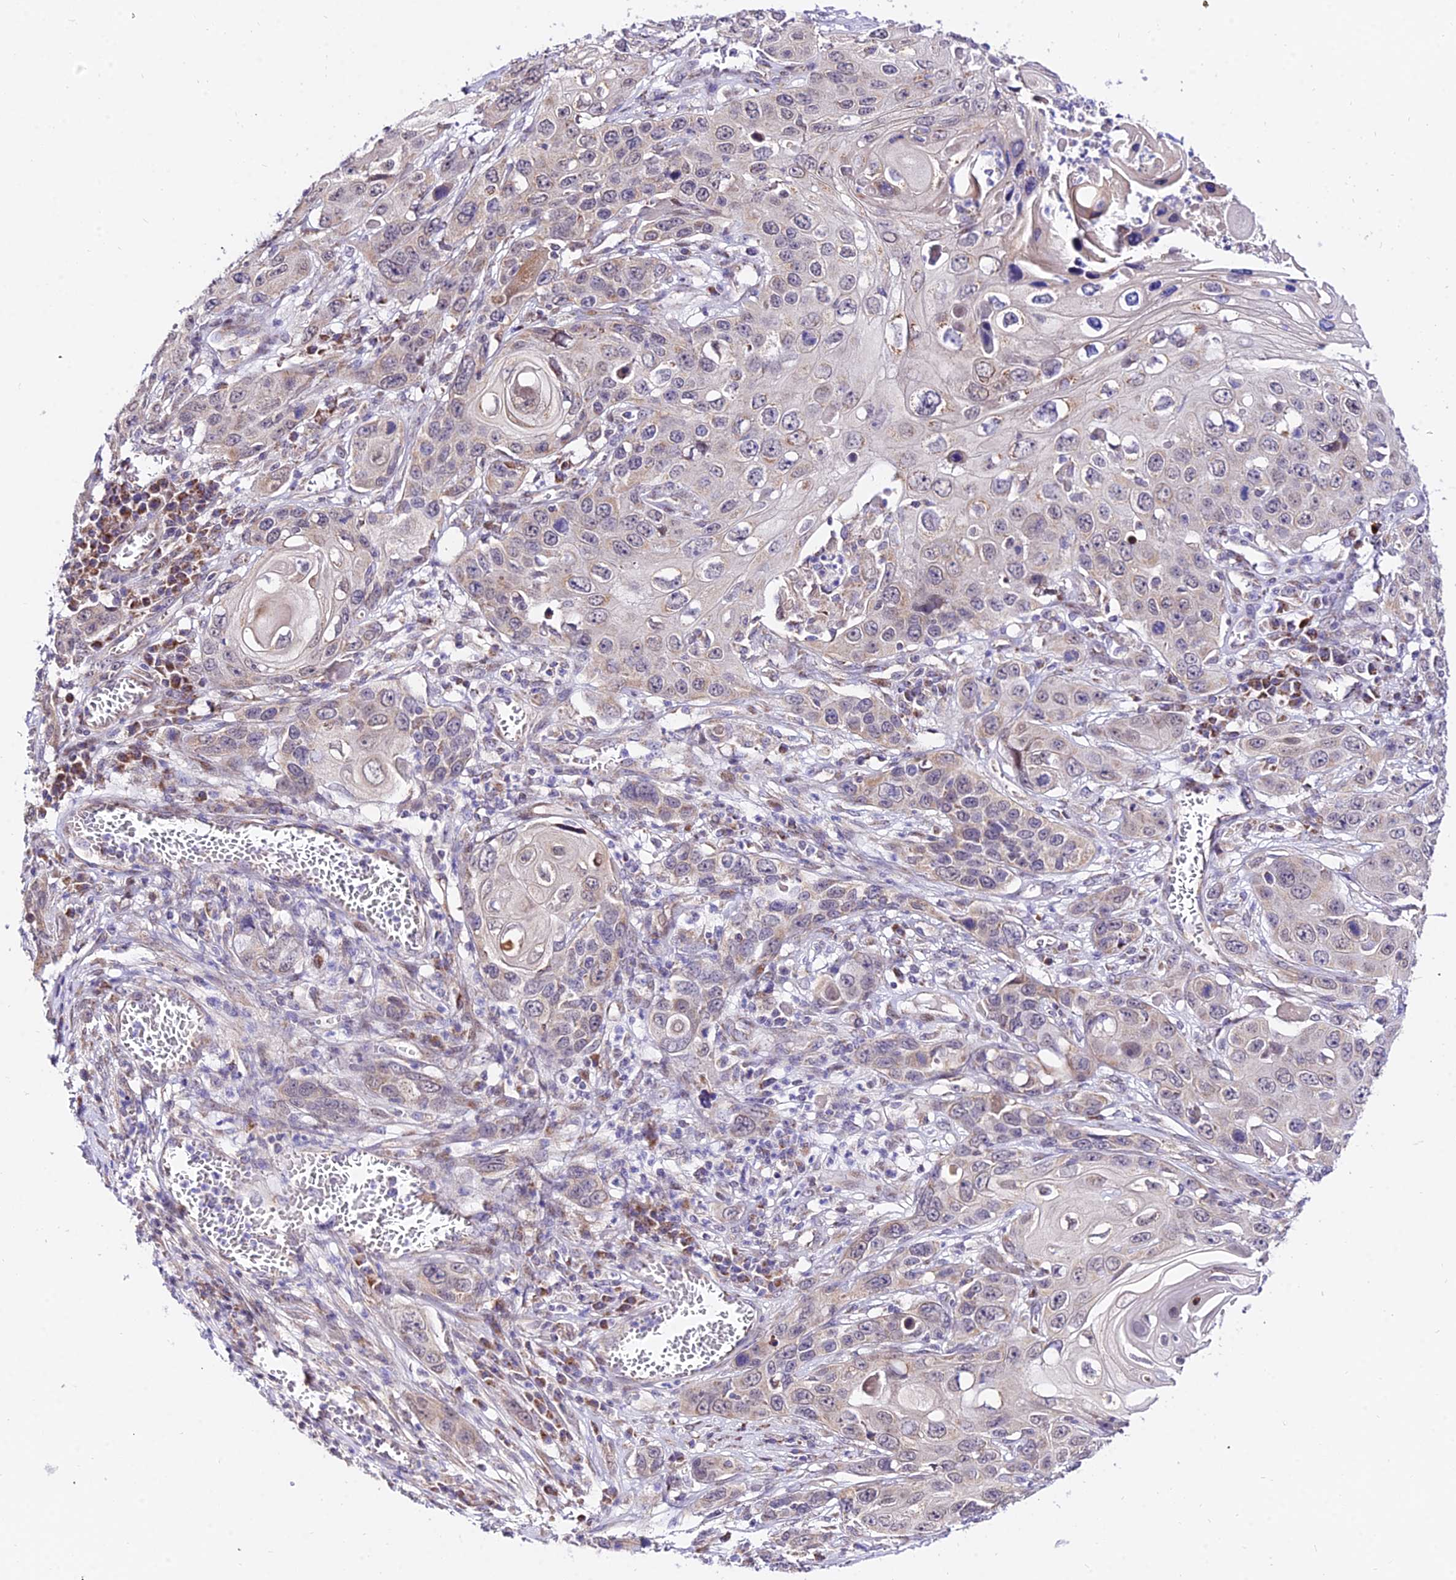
{"staining": {"intensity": "negative", "quantity": "none", "location": "none"}, "tissue": "skin cancer", "cell_type": "Tumor cells", "image_type": "cancer", "snomed": [{"axis": "morphology", "description": "Squamous cell carcinoma, NOS"}, {"axis": "topography", "description": "Skin"}], "caption": "Tumor cells show no significant protein expression in skin squamous cell carcinoma.", "gene": "ATP5PB", "patient": {"sex": "male", "age": 55}}